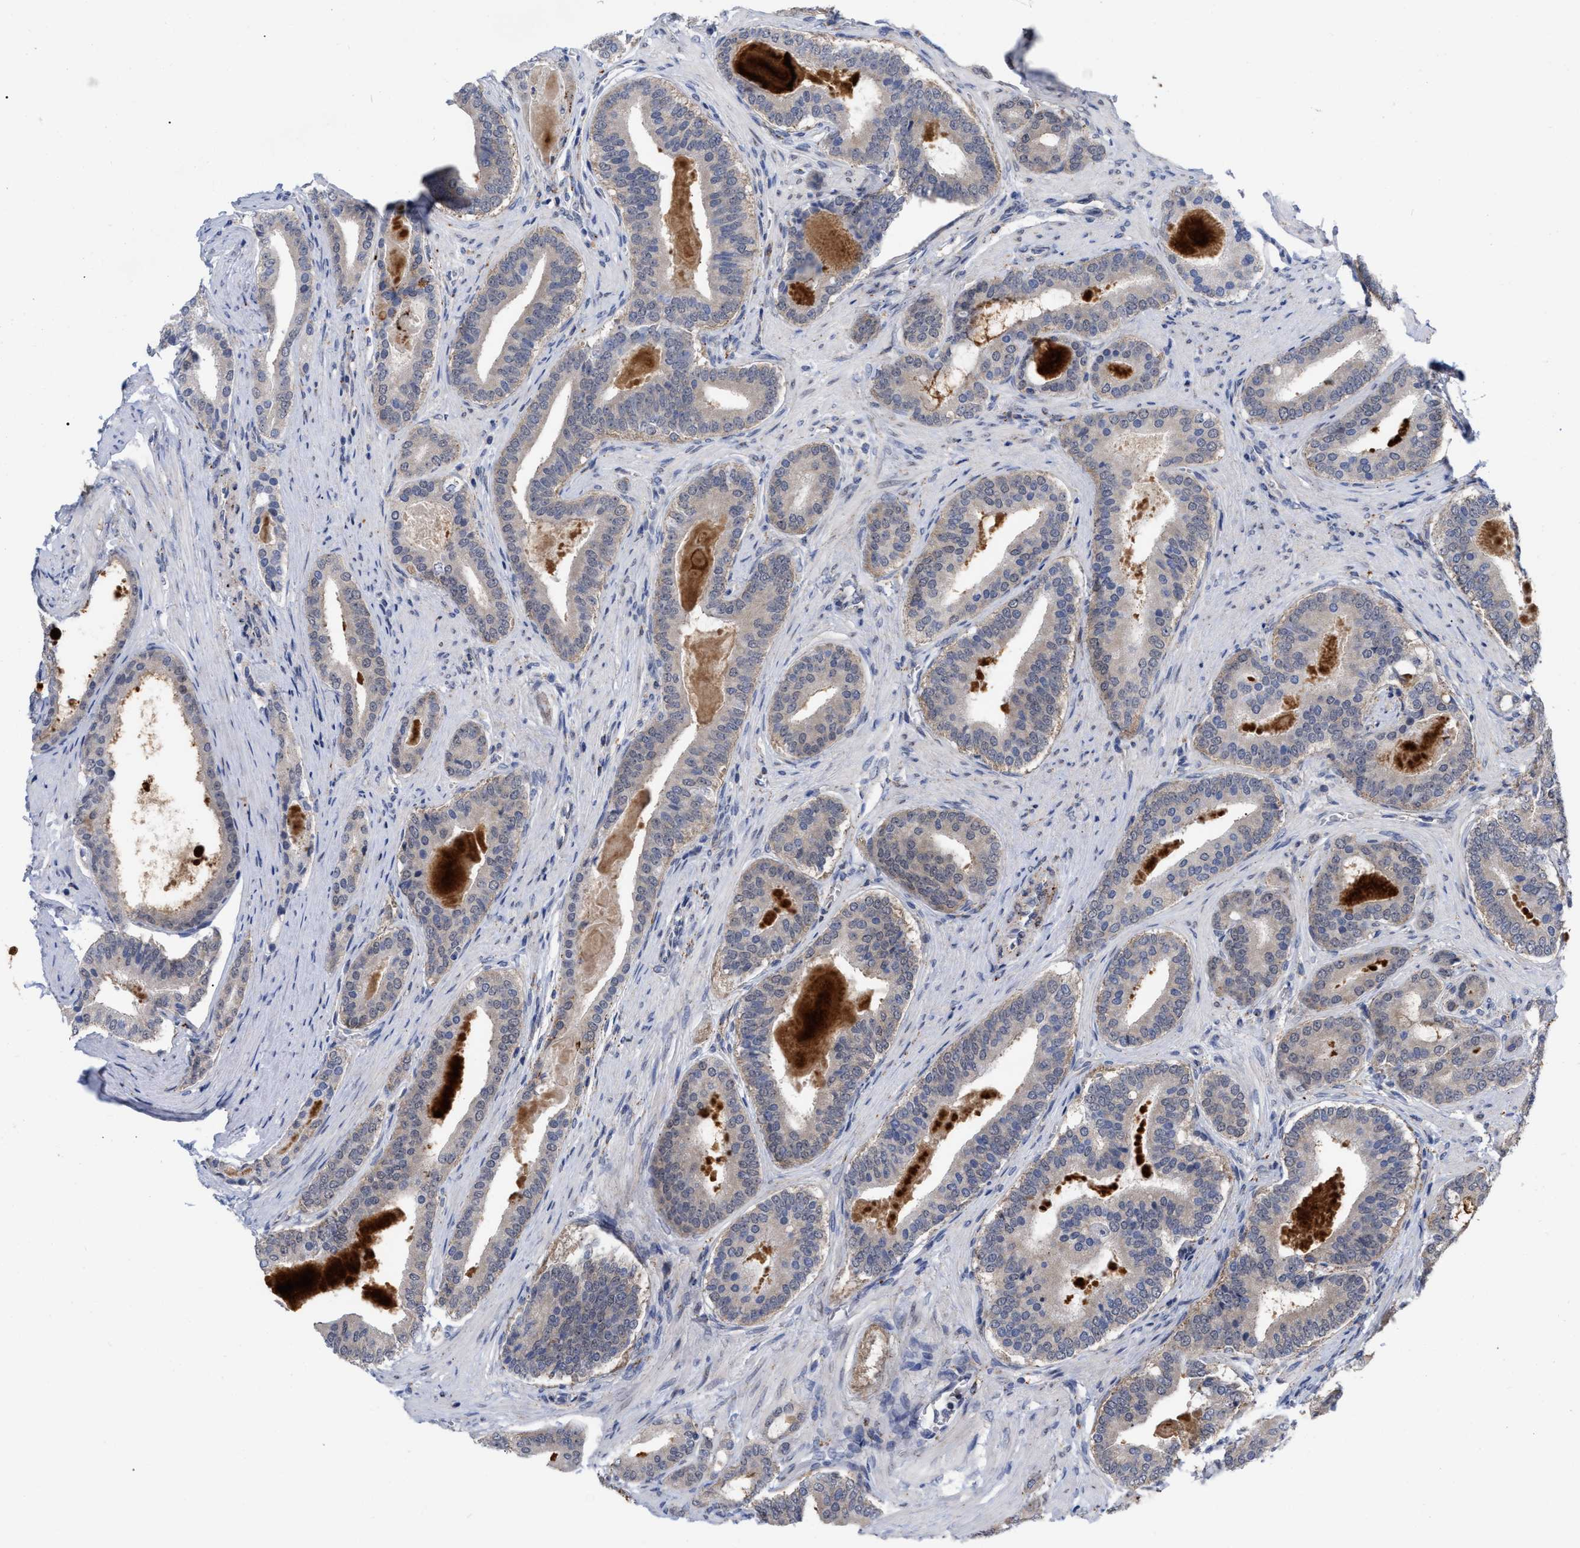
{"staining": {"intensity": "weak", "quantity": "<25%", "location": "cytoplasmic/membranous"}, "tissue": "prostate cancer", "cell_type": "Tumor cells", "image_type": "cancer", "snomed": [{"axis": "morphology", "description": "Adenocarcinoma, High grade"}, {"axis": "topography", "description": "Prostate"}], "caption": "Prostate cancer was stained to show a protein in brown. There is no significant expression in tumor cells. (DAB immunohistochemistry (IHC), high magnification).", "gene": "UPF1", "patient": {"sex": "male", "age": 60}}